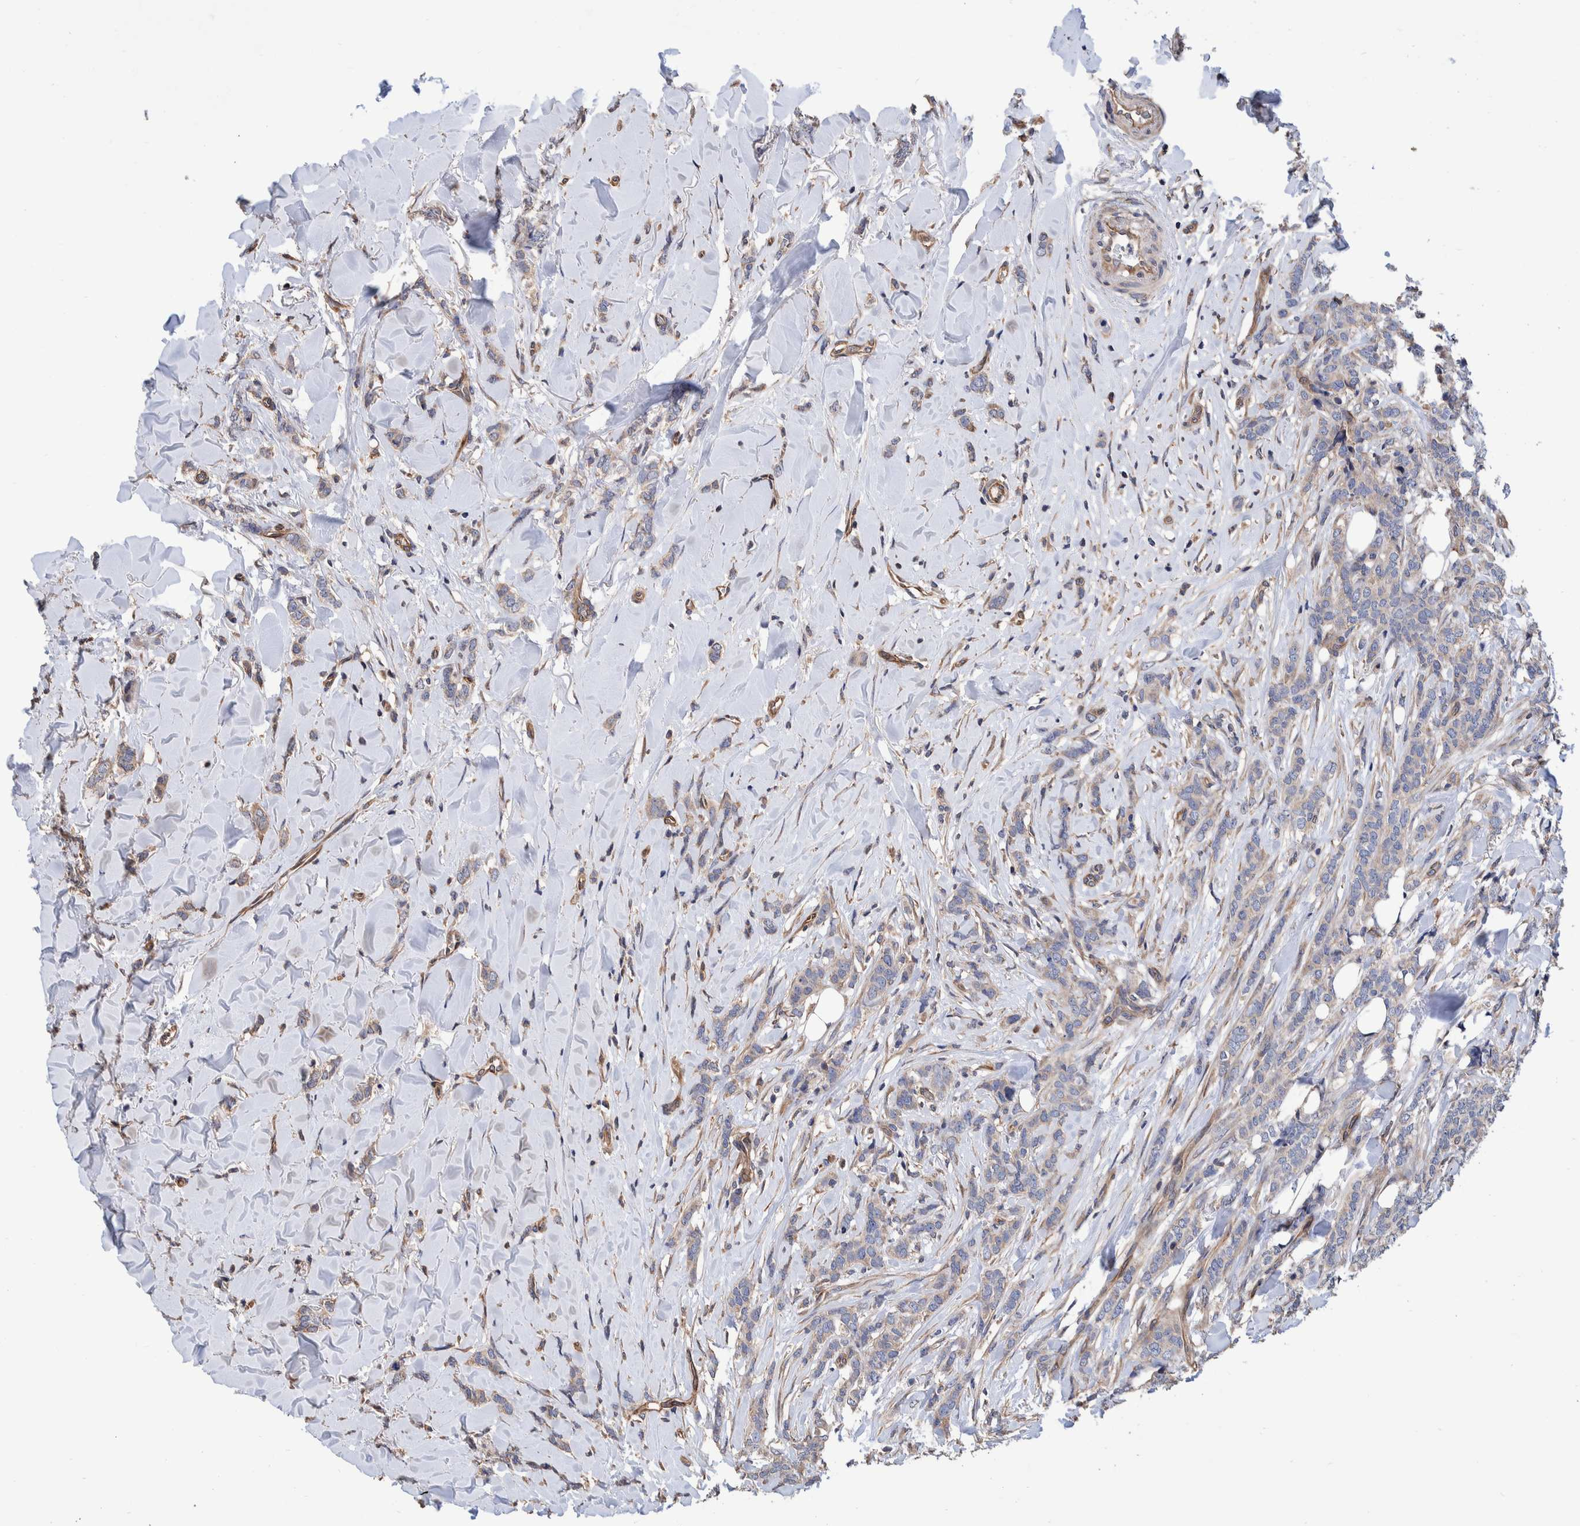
{"staining": {"intensity": "negative", "quantity": "none", "location": "none"}, "tissue": "breast cancer", "cell_type": "Tumor cells", "image_type": "cancer", "snomed": [{"axis": "morphology", "description": "Lobular carcinoma"}, {"axis": "topography", "description": "Skin"}, {"axis": "topography", "description": "Breast"}], "caption": "Human breast cancer stained for a protein using IHC shows no expression in tumor cells.", "gene": "SLC45A4", "patient": {"sex": "female", "age": 46}}